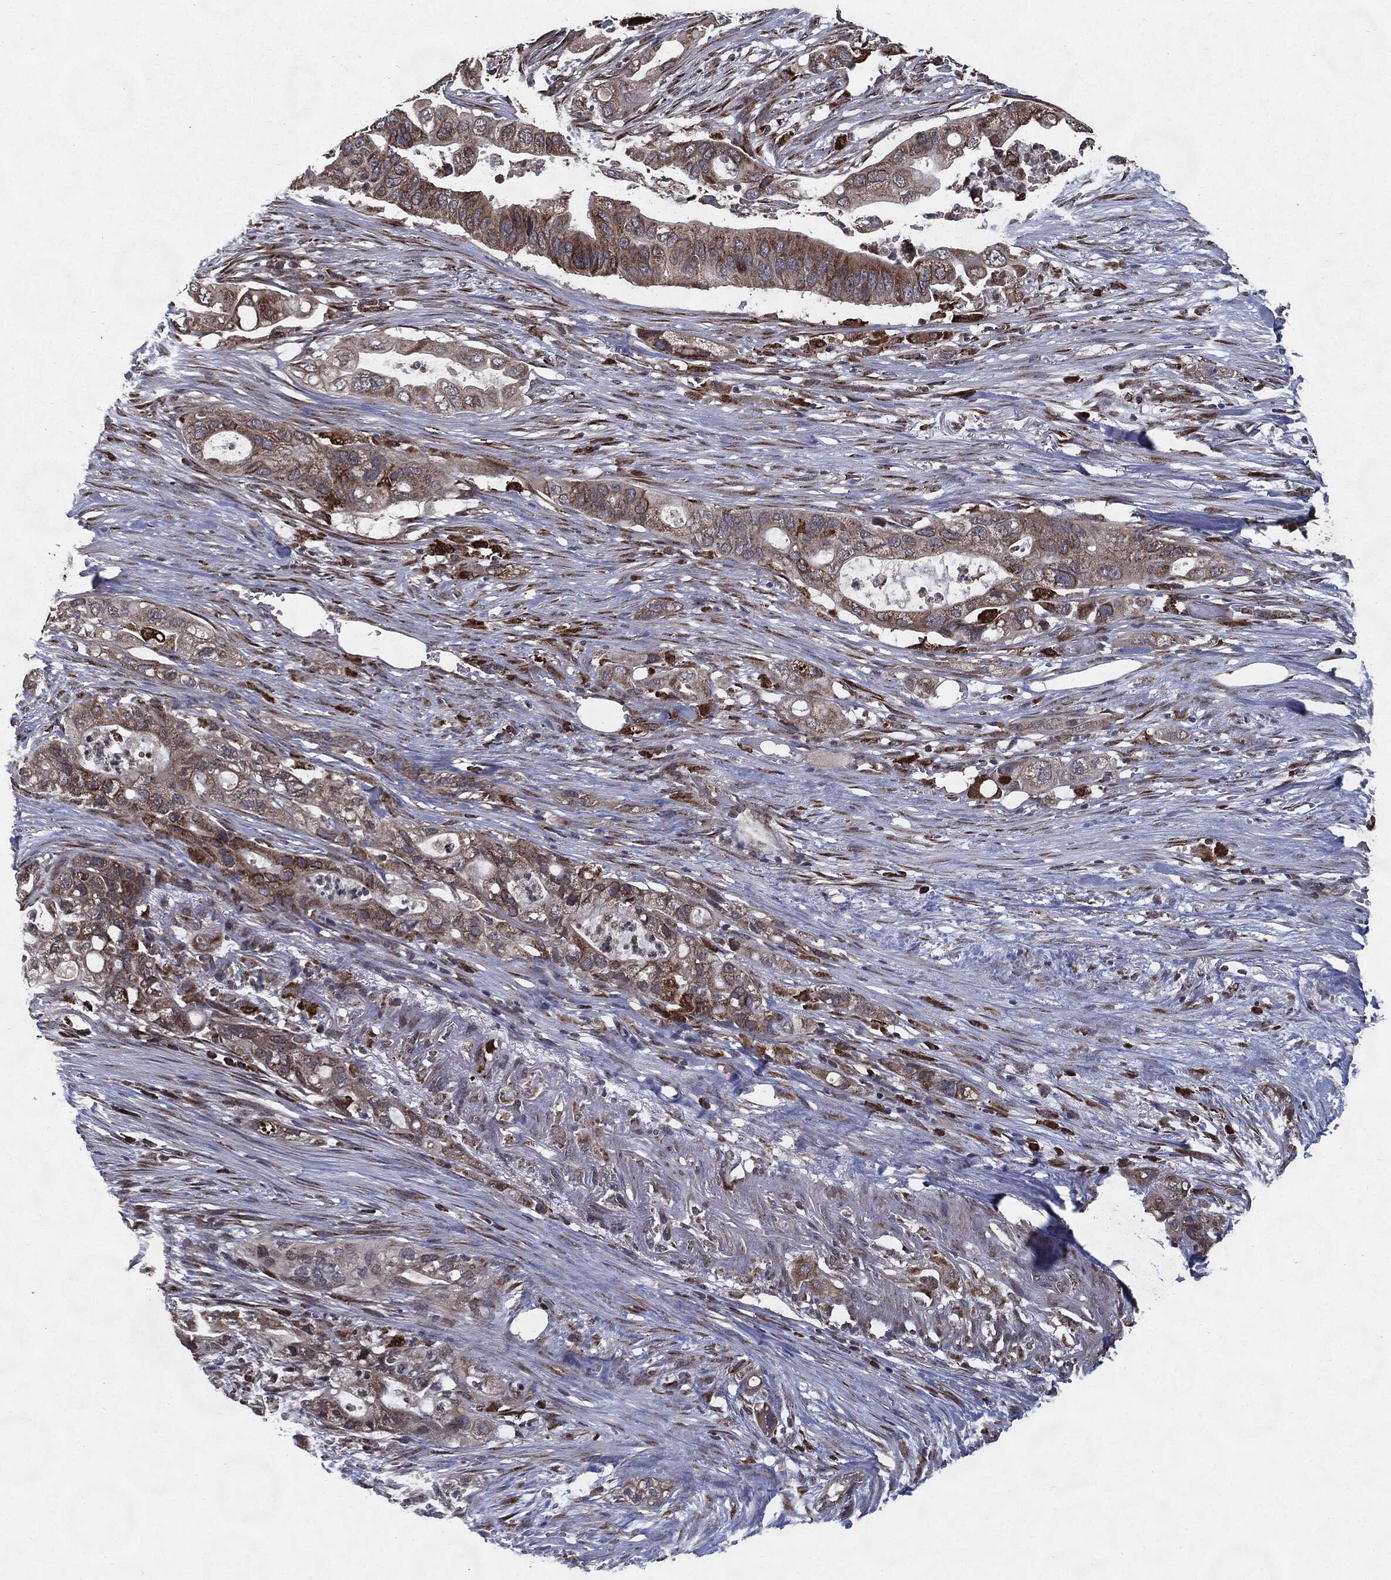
{"staining": {"intensity": "strong", "quantity": "<25%", "location": "cytoplasmic/membranous"}, "tissue": "pancreatic cancer", "cell_type": "Tumor cells", "image_type": "cancer", "snomed": [{"axis": "morphology", "description": "Adenocarcinoma, NOS"}, {"axis": "topography", "description": "Pancreas"}], "caption": "Immunohistochemical staining of adenocarcinoma (pancreatic) shows medium levels of strong cytoplasmic/membranous protein positivity in about <25% of tumor cells. The staining was performed using DAB (3,3'-diaminobenzidine), with brown indicating positive protein expression. Nuclei are stained blue with hematoxylin.", "gene": "HDAC5", "patient": {"sex": "female", "age": 72}}